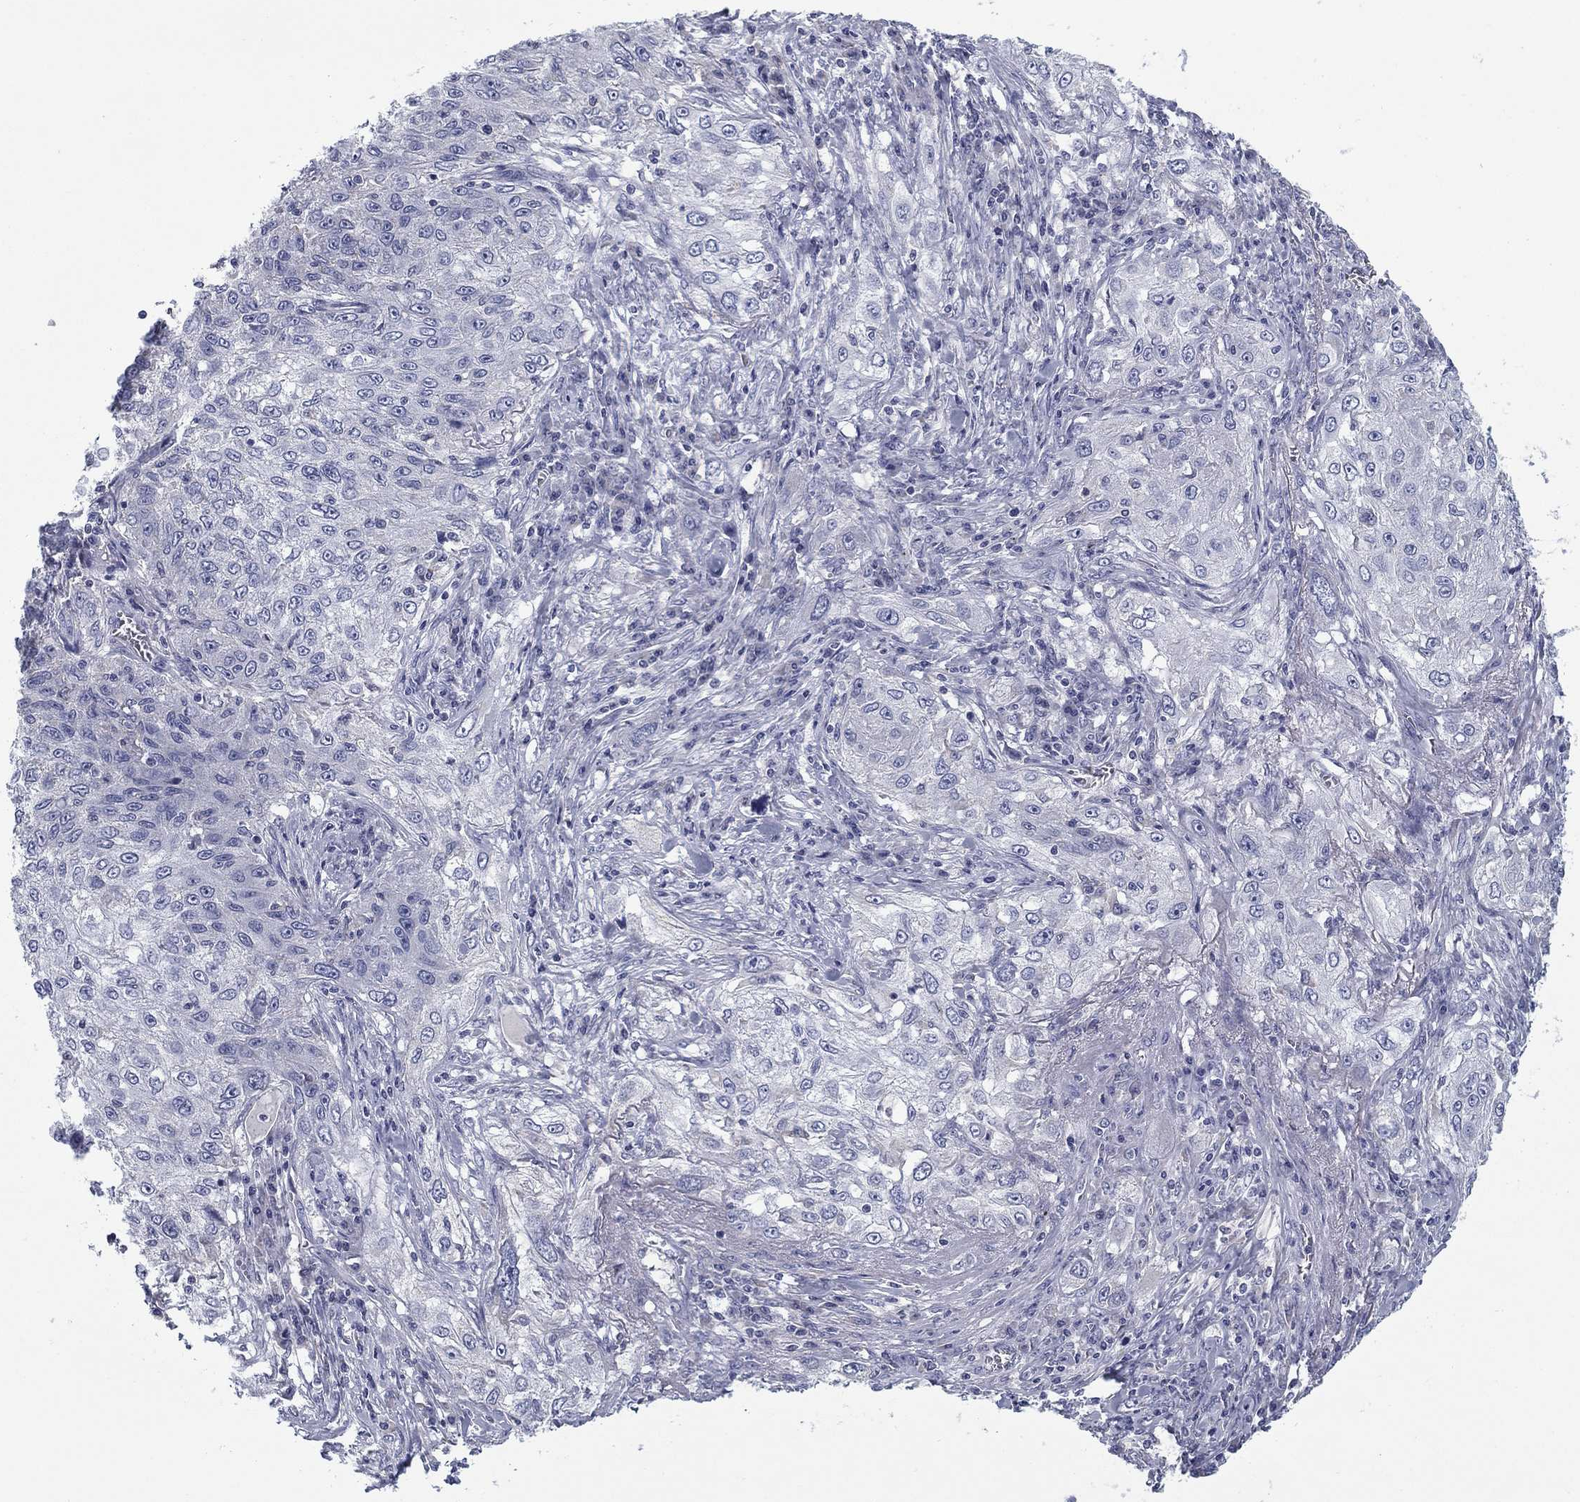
{"staining": {"intensity": "negative", "quantity": "none", "location": "none"}, "tissue": "lung cancer", "cell_type": "Tumor cells", "image_type": "cancer", "snomed": [{"axis": "morphology", "description": "Squamous cell carcinoma, NOS"}, {"axis": "topography", "description": "Lung"}], "caption": "A high-resolution photomicrograph shows immunohistochemistry staining of lung cancer, which reveals no significant staining in tumor cells.", "gene": "FRK", "patient": {"sex": "female", "age": 69}}